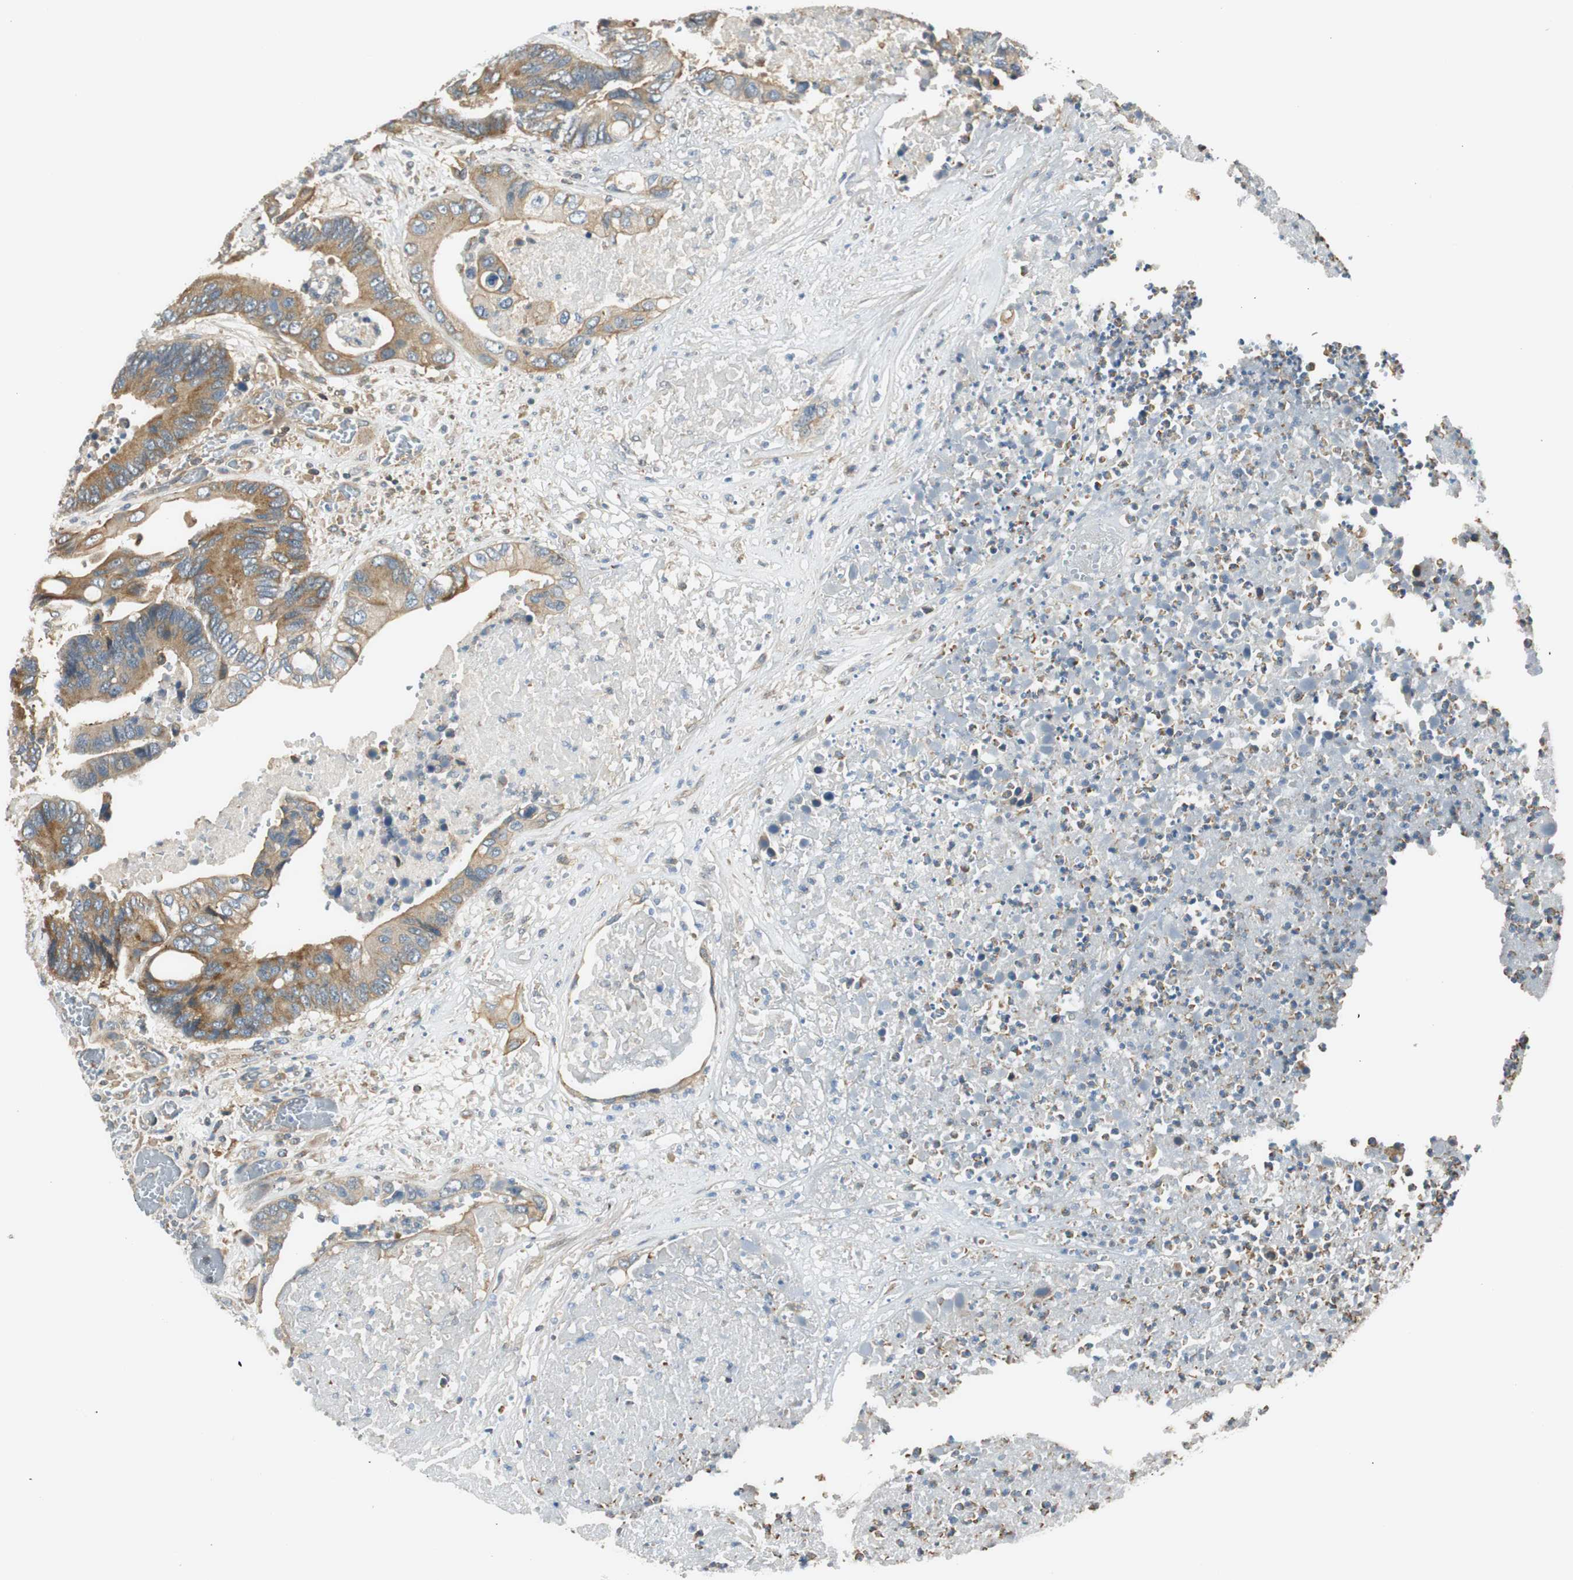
{"staining": {"intensity": "moderate", "quantity": ">75%", "location": "cytoplasmic/membranous"}, "tissue": "colorectal cancer", "cell_type": "Tumor cells", "image_type": "cancer", "snomed": [{"axis": "morphology", "description": "Adenocarcinoma, NOS"}, {"axis": "topography", "description": "Rectum"}], "caption": "Immunohistochemical staining of colorectal cancer (adenocarcinoma) exhibits medium levels of moderate cytoplasmic/membranous staining in approximately >75% of tumor cells.", "gene": "PI4K2B", "patient": {"sex": "male", "age": 55}}